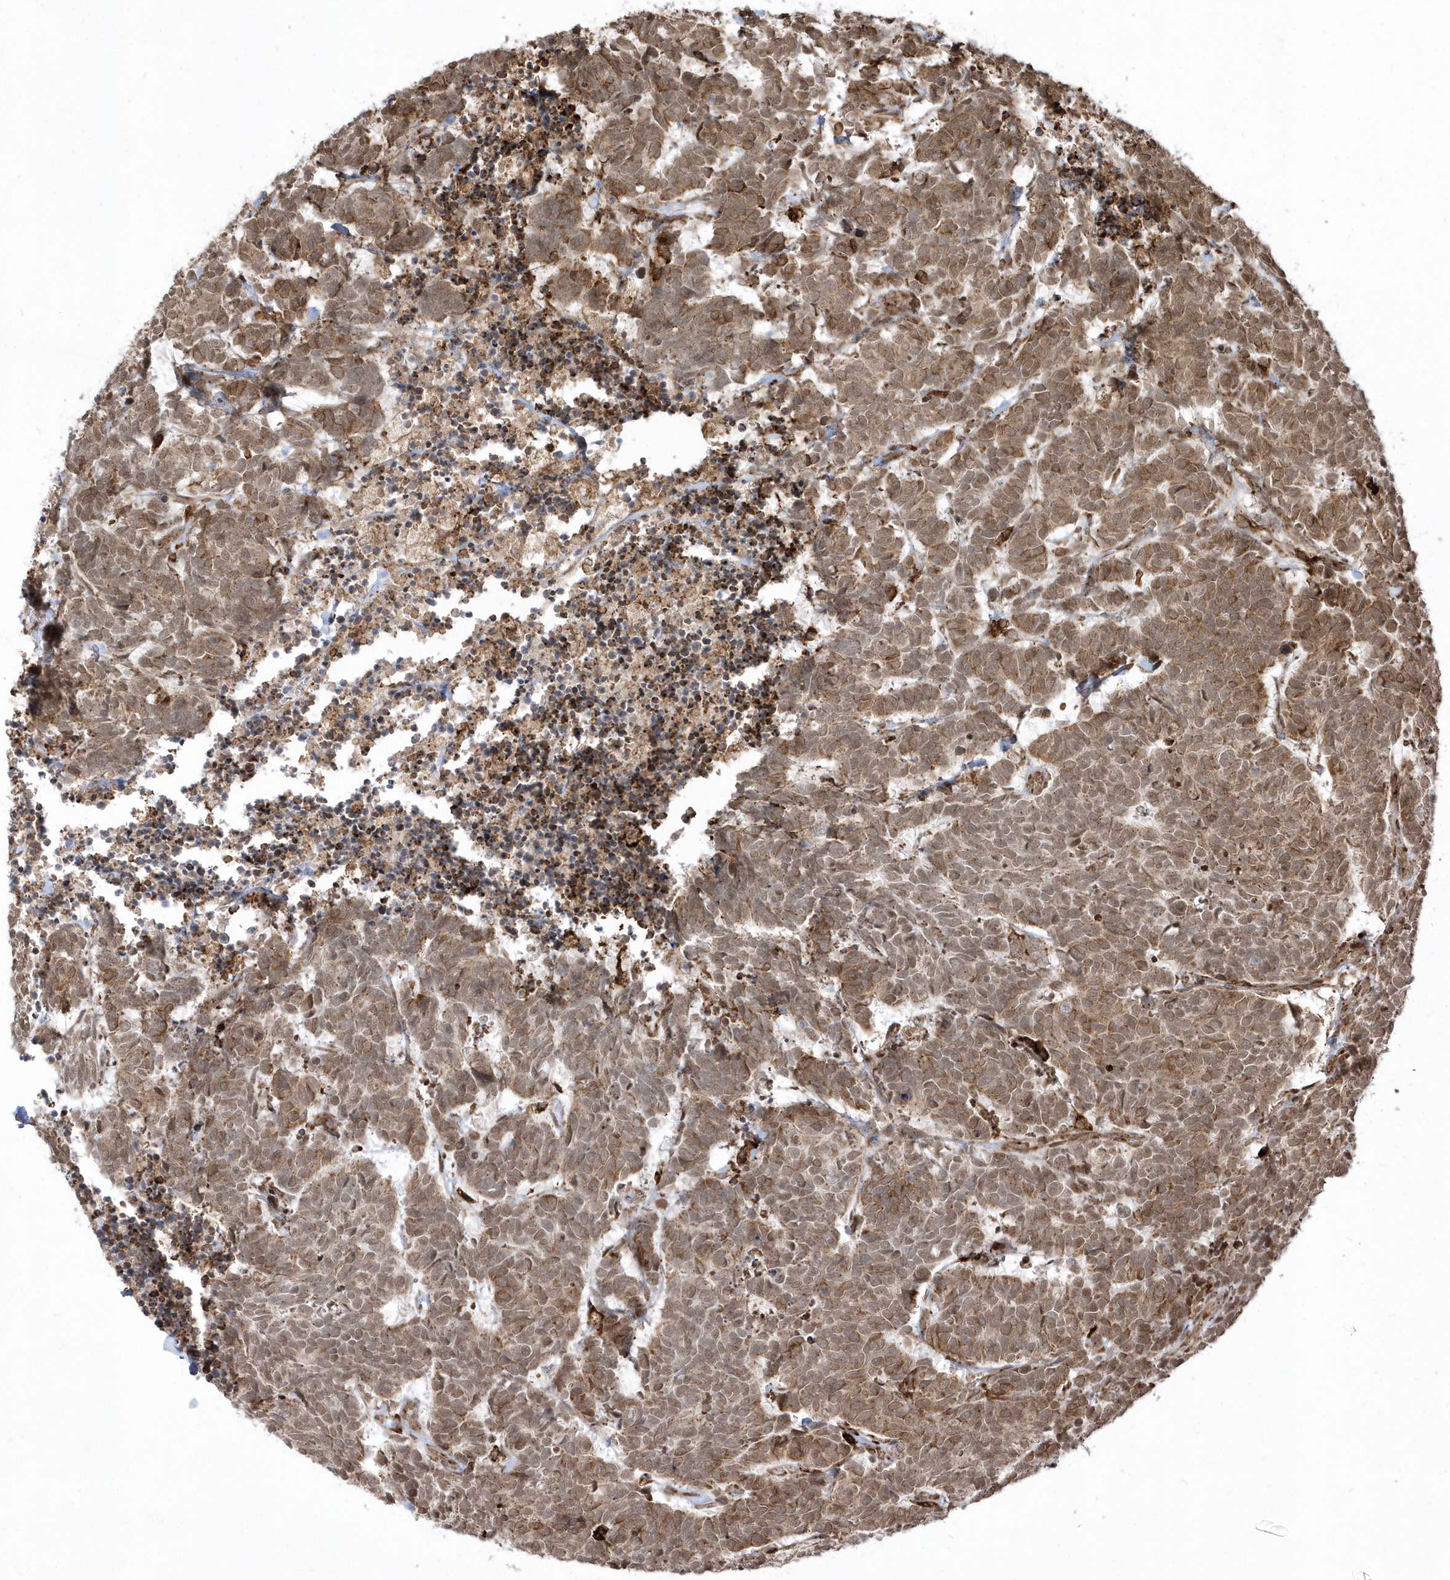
{"staining": {"intensity": "moderate", "quantity": ">75%", "location": "cytoplasmic/membranous"}, "tissue": "carcinoid", "cell_type": "Tumor cells", "image_type": "cancer", "snomed": [{"axis": "morphology", "description": "Carcinoma, NOS"}, {"axis": "morphology", "description": "Carcinoid, malignant, NOS"}, {"axis": "topography", "description": "Urinary bladder"}], "caption": "Immunohistochemistry (IHC) image of carcinoid stained for a protein (brown), which displays medium levels of moderate cytoplasmic/membranous expression in approximately >75% of tumor cells.", "gene": "EPC2", "patient": {"sex": "male", "age": 57}}